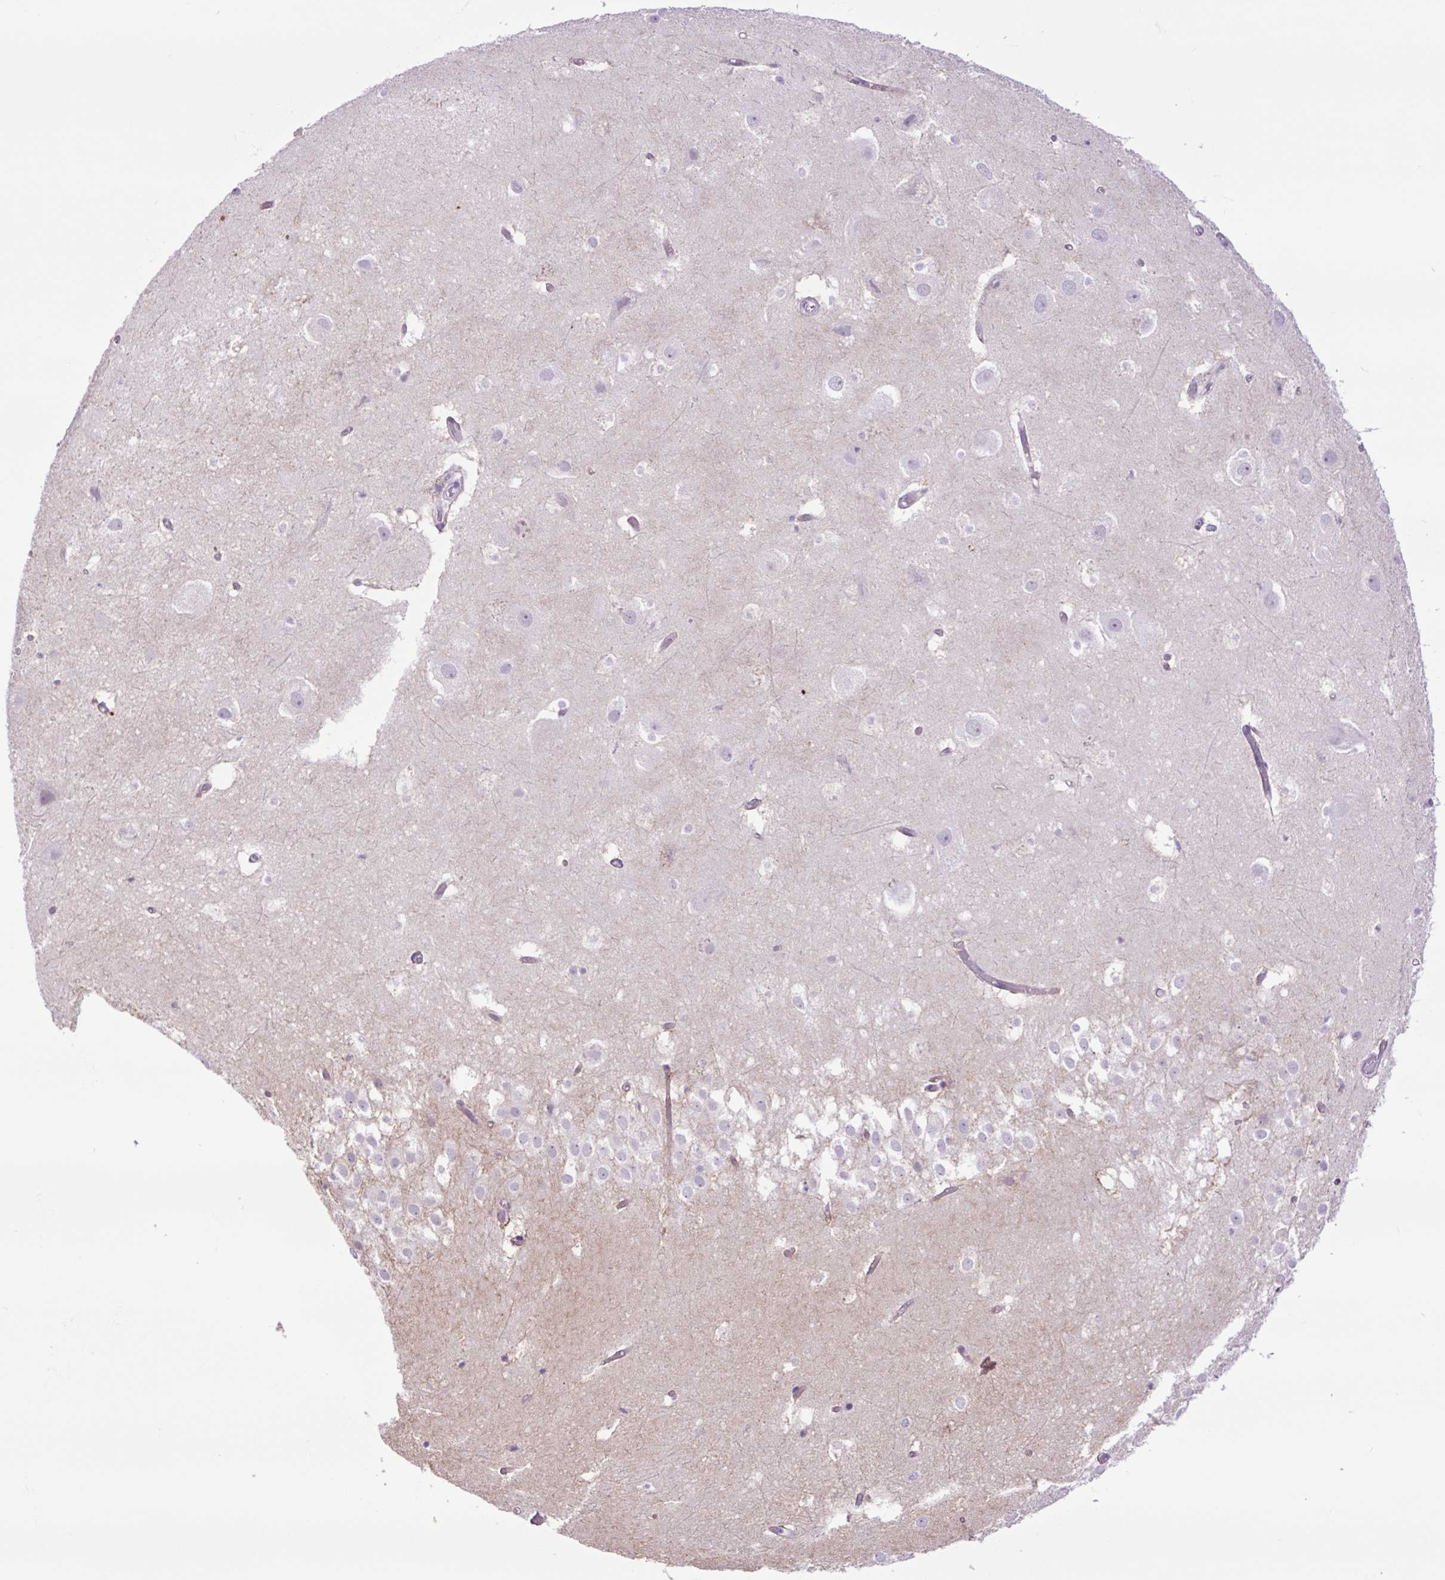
{"staining": {"intensity": "negative", "quantity": "none", "location": "none"}, "tissue": "hippocampus", "cell_type": "Glial cells", "image_type": "normal", "snomed": [{"axis": "morphology", "description": "Normal tissue, NOS"}, {"axis": "topography", "description": "Hippocampus"}], "caption": "The immunohistochemistry (IHC) image has no significant expression in glial cells of hippocampus. The staining is performed using DAB brown chromogen with nuclei counter-stained in using hematoxylin.", "gene": "MFSD3", "patient": {"sex": "female", "age": 52}}